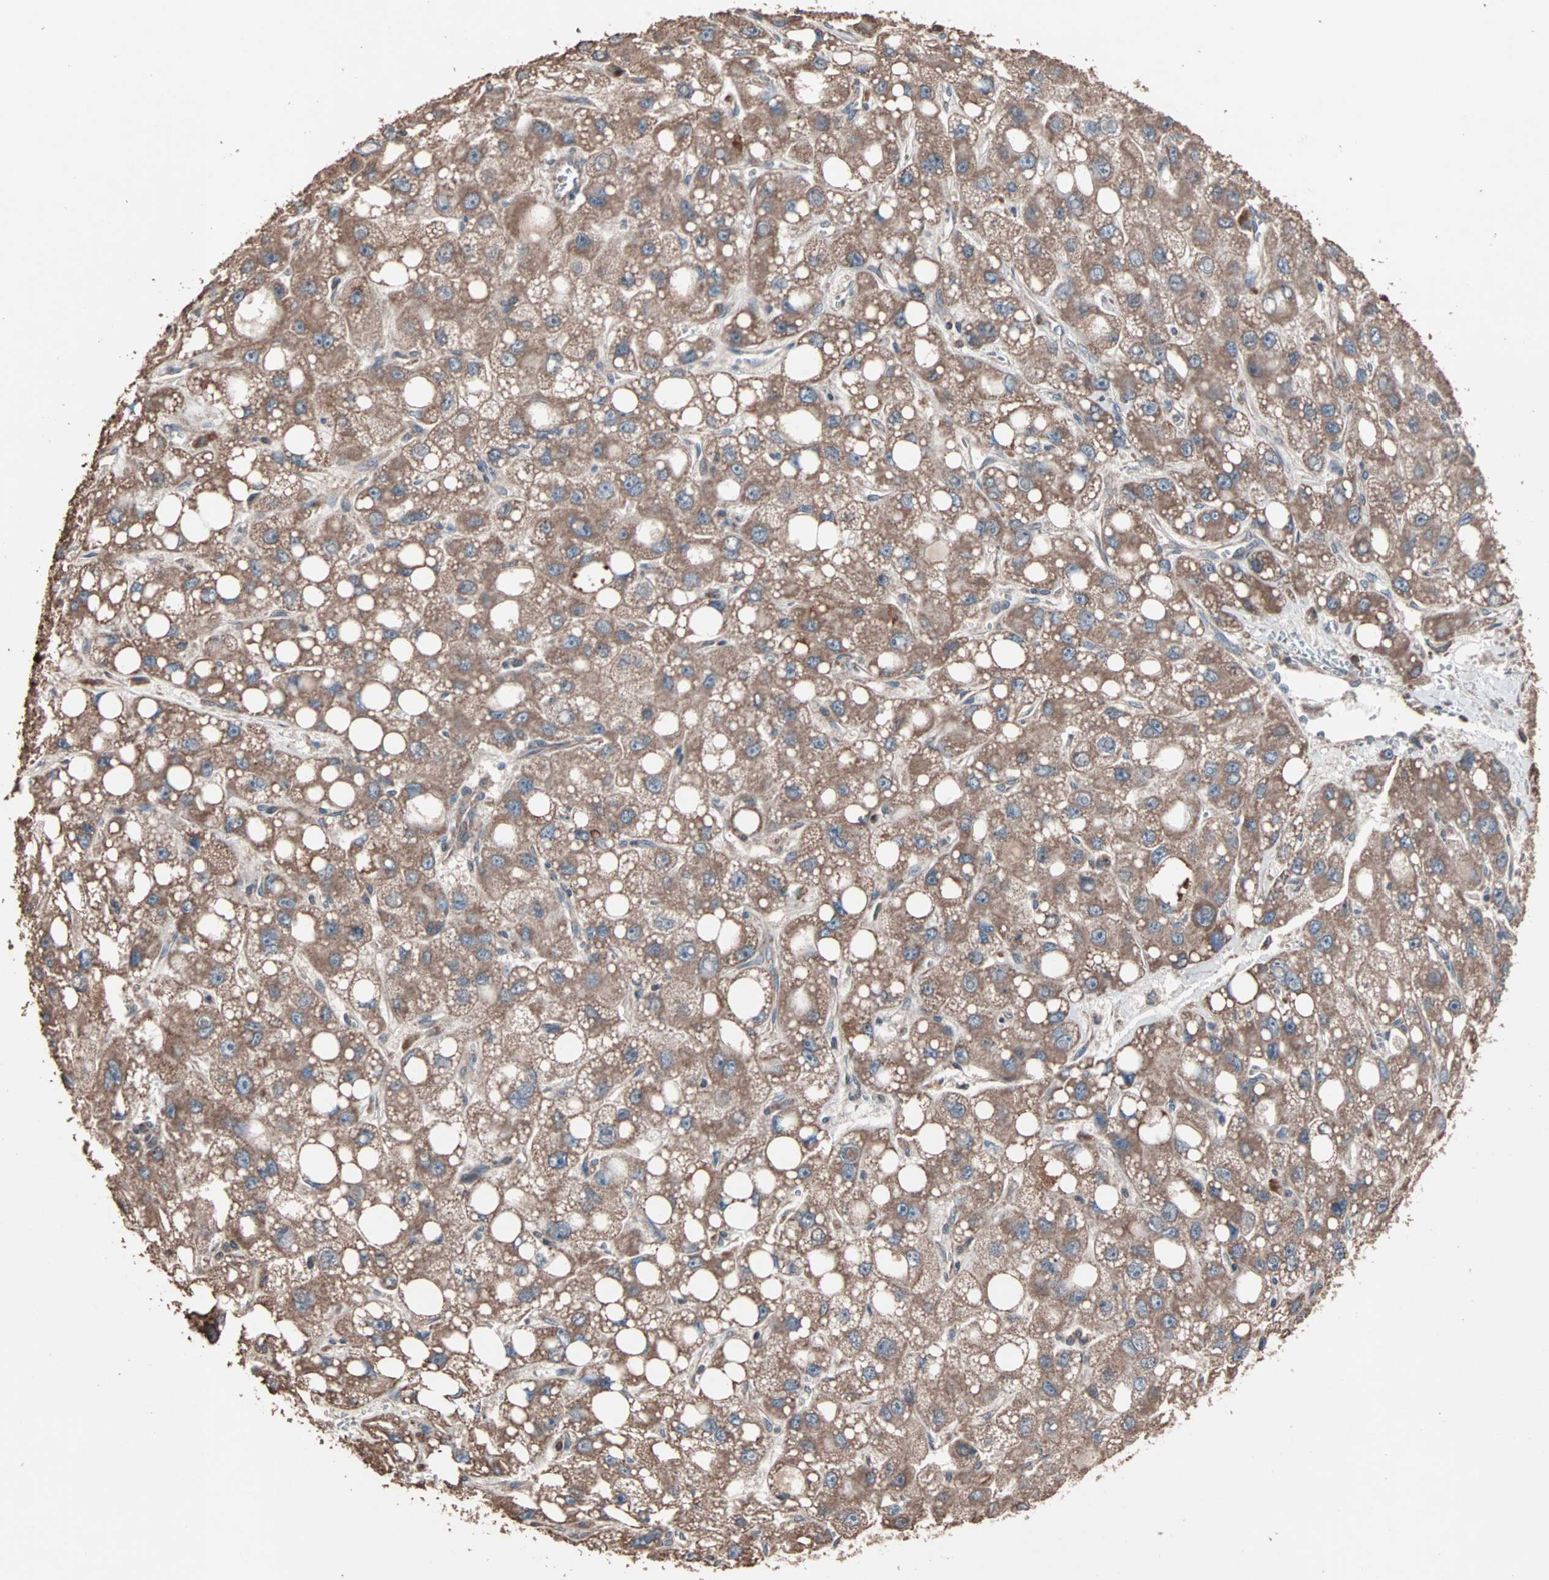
{"staining": {"intensity": "strong", "quantity": ">75%", "location": "cytoplasmic/membranous"}, "tissue": "liver cancer", "cell_type": "Tumor cells", "image_type": "cancer", "snomed": [{"axis": "morphology", "description": "Carcinoma, Hepatocellular, NOS"}, {"axis": "topography", "description": "Liver"}], "caption": "This image exhibits liver cancer stained with immunohistochemistry to label a protein in brown. The cytoplasmic/membranous of tumor cells show strong positivity for the protein. Nuclei are counter-stained blue.", "gene": "MRPL2", "patient": {"sex": "male", "age": 55}}